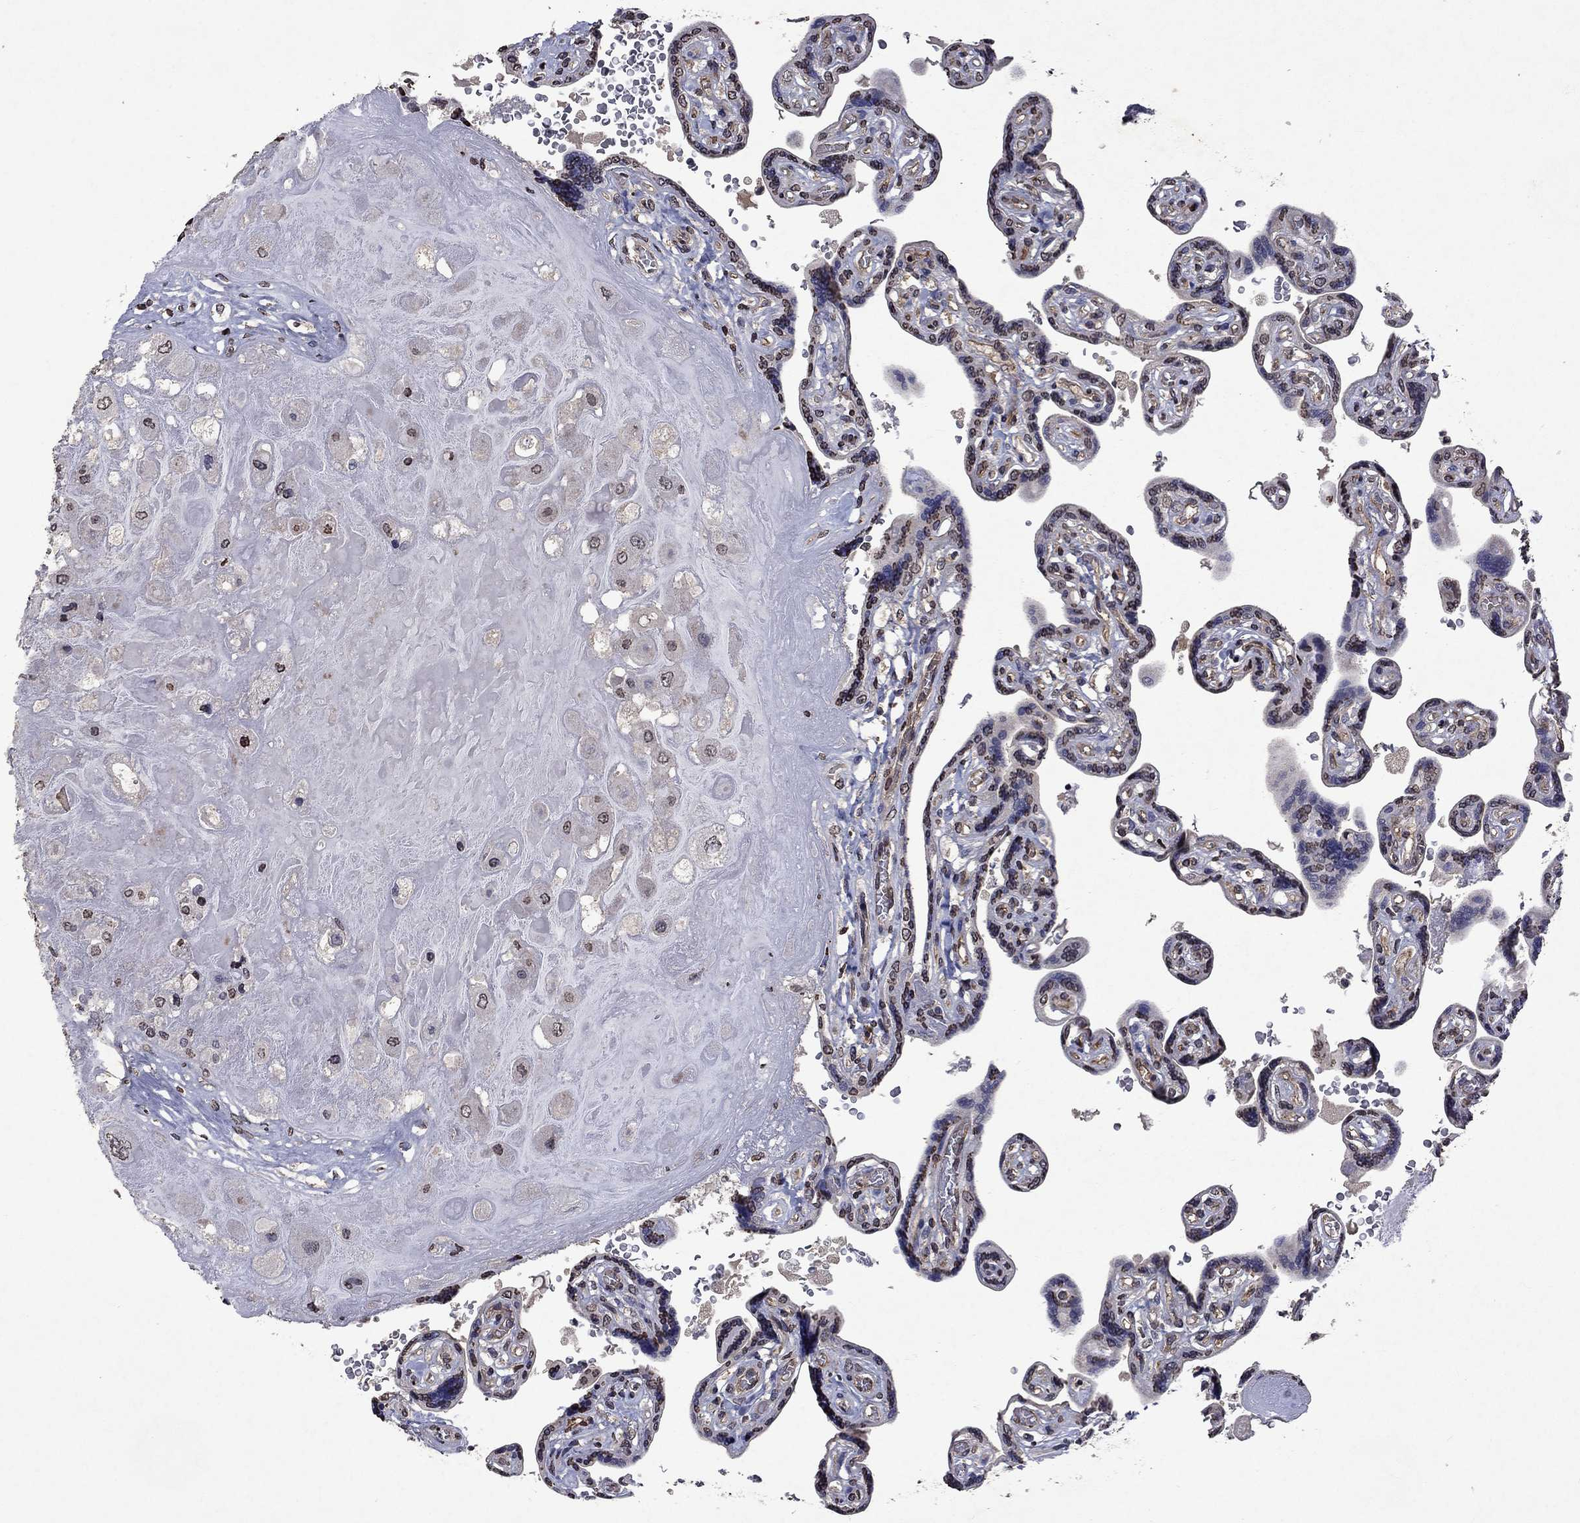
{"staining": {"intensity": "strong", "quantity": "<25%", "location": "nuclear"}, "tissue": "placenta", "cell_type": "Decidual cells", "image_type": "normal", "snomed": [{"axis": "morphology", "description": "Normal tissue, NOS"}, {"axis": "topography", "description": "Placenta"}], "caption": "This micrograph reveals normal placenta stained with immunohistochemistry to label a protein in brown. The nuclear of decidual cells show strong positivity for the protein. Nuclei are counter-stained blue.", "gene": "TTC38", "patient": {"sex": "female", "age": 32}}